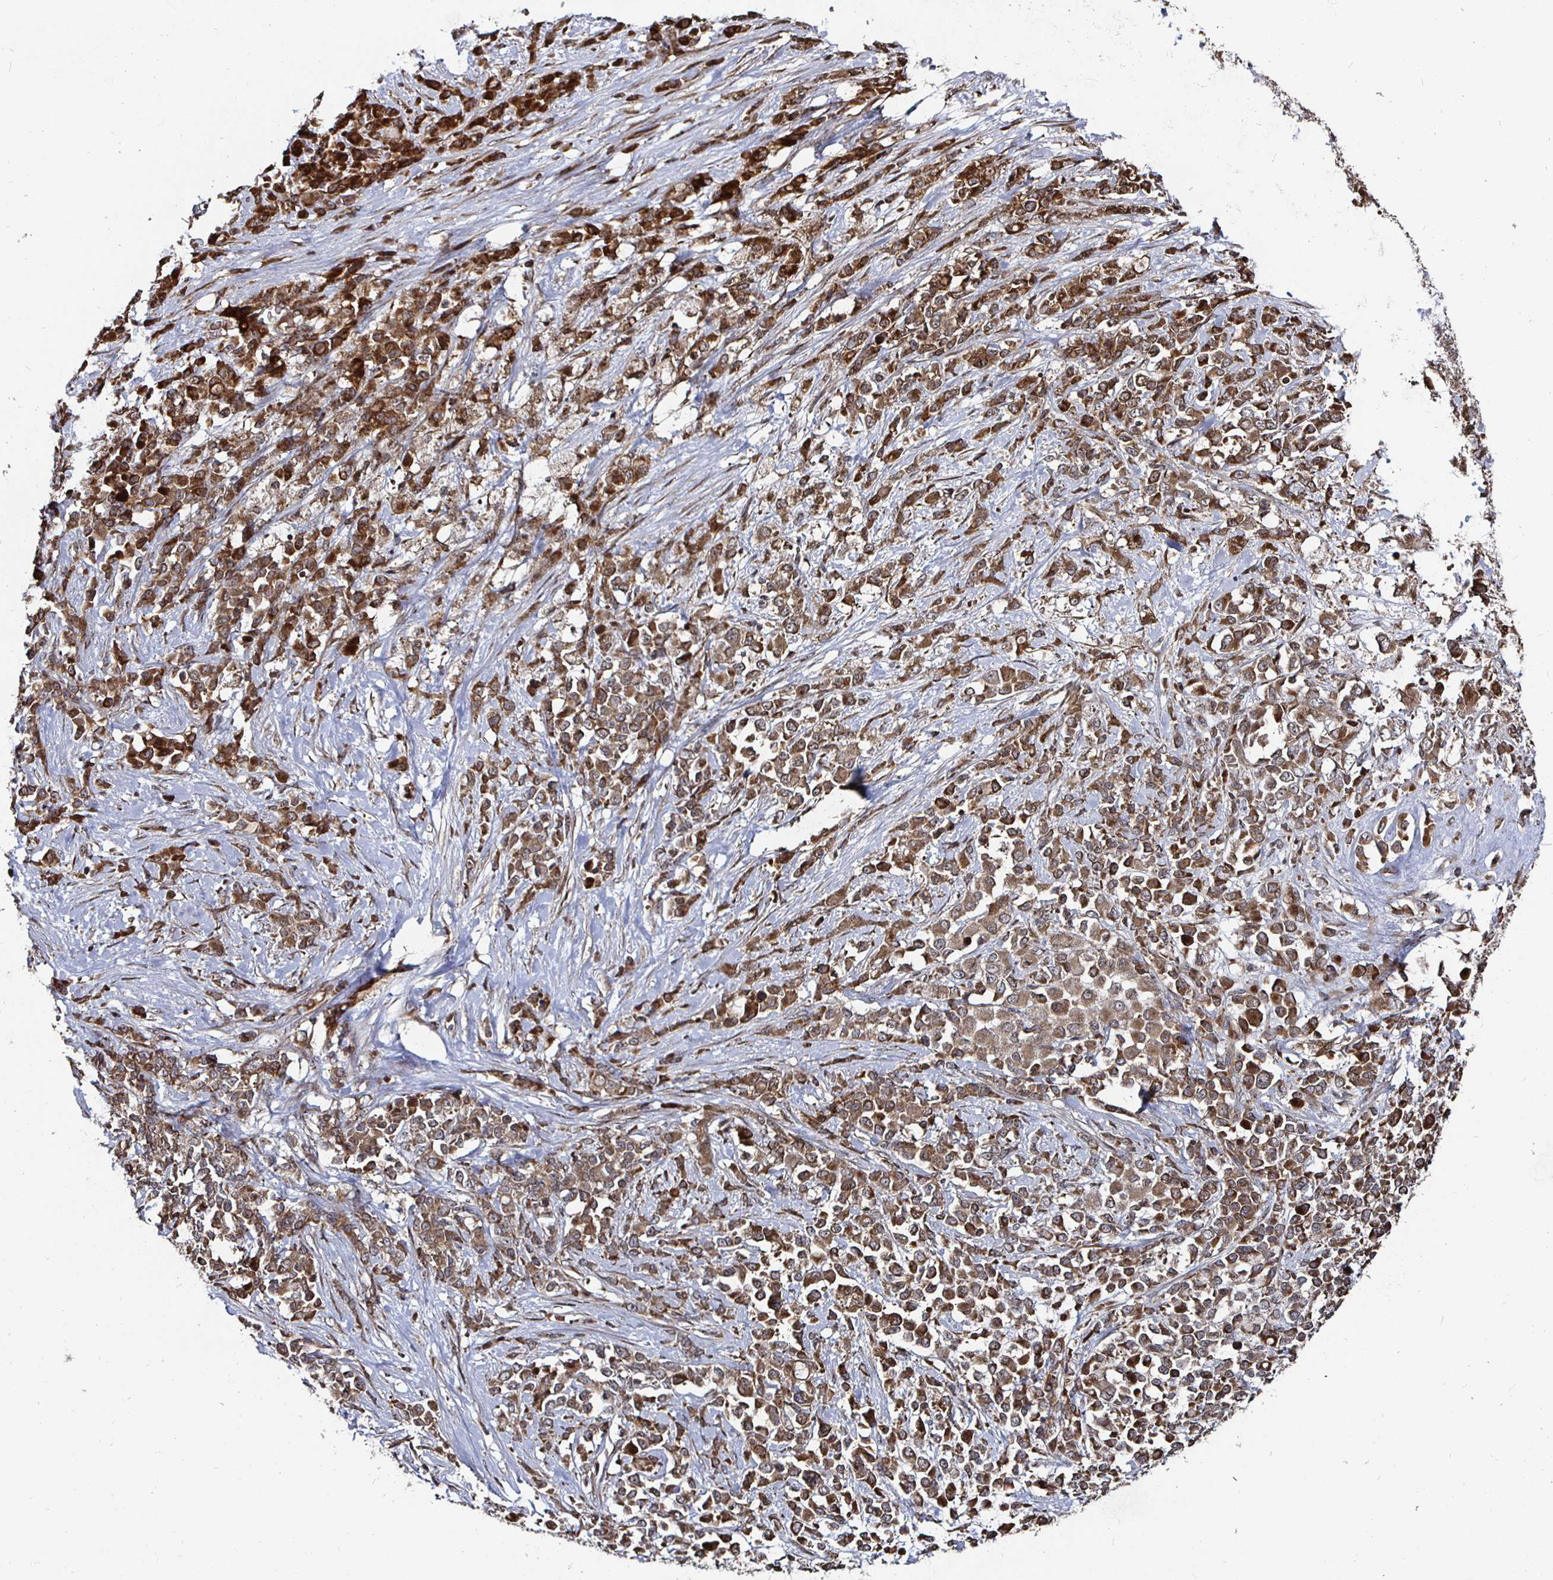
{"staining": {"intensity": "moderate", "quantity": ">75%", "location": "cytoplasmic/membranous"}, "tissue": "stomach cancer", "cell_type": "Tumor cells", "image_type": "cancer", "snomed": [{"axis": "morphology", "description": "Adenocarcinoma, NOS"}, {"axis": "topography", "description": "Stomach"}], "caption": "DAB (3,3'-diaminobenzidine) immunohistochemical staining of adenocarcinoma (stomach) demonstrates moderate cytoplasmic/membranous protein expression in approximately >75% of tumor cells.", "gene": "TBKBP1", "patient": {"sex": "female", "age": 76}}